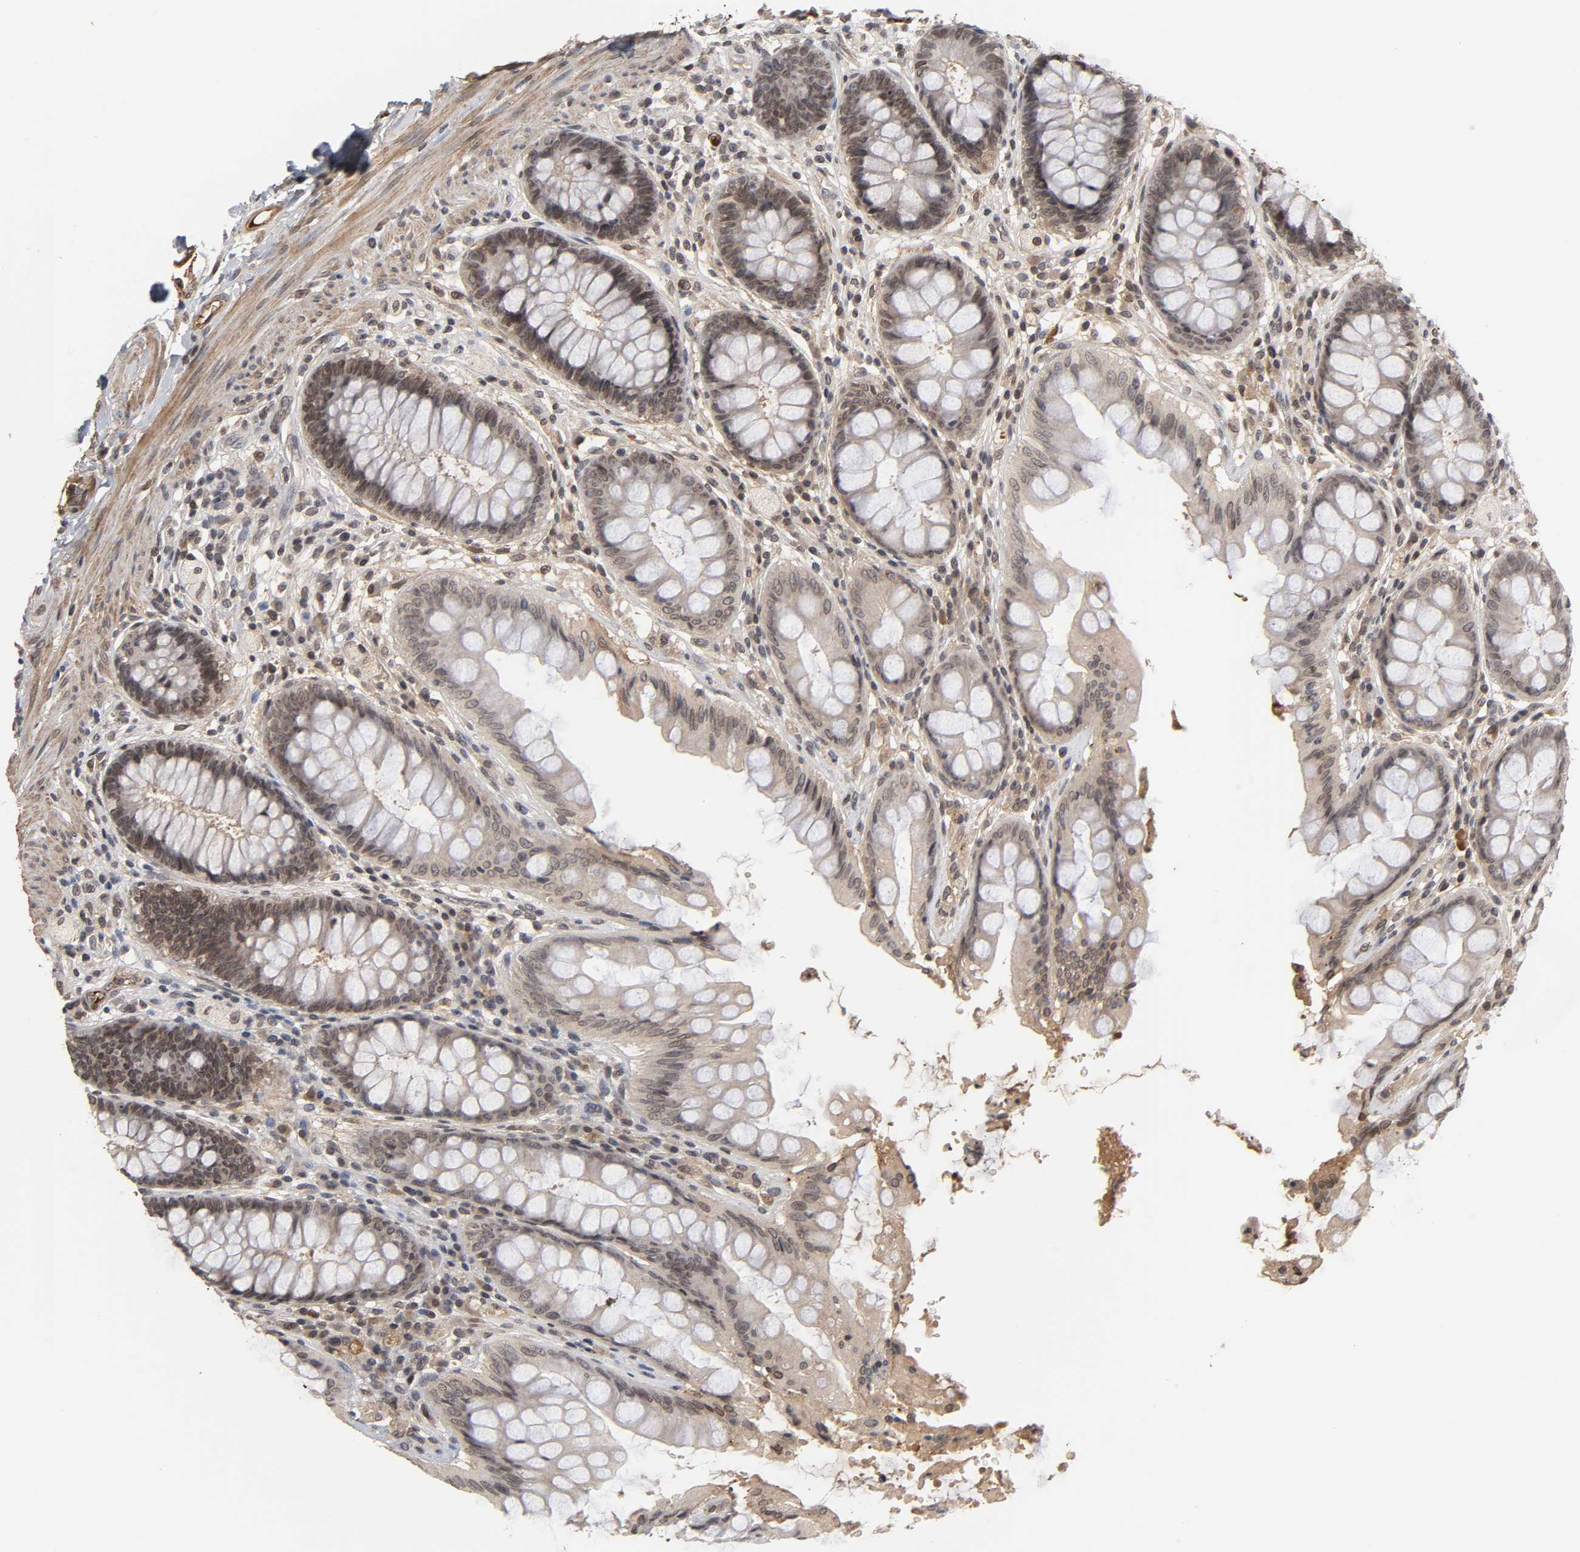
{"staining": {"intensity": "moderate", "quantity": "25%-75%", "location": "cytoplasmic/membranous,nuclear"}, "tissue": "rectum", "cell_type": "Glandular cells", "image_type": "normal", "snomed": [{"axis": "morphology", "description": "Normal tissue, NOS"}, {"axis": "topography", "description": "Rectum"}], "caption": "The photomicrograph demonstrates immunohistochemical staining of unremarkable rectum. There is moderate cytoplasmic/membranous,nuclear expression is seen in approximately 25%-75% of glandular cells.", "gene": "CPN2", "patient": {"sex": "female", "age": 46}}